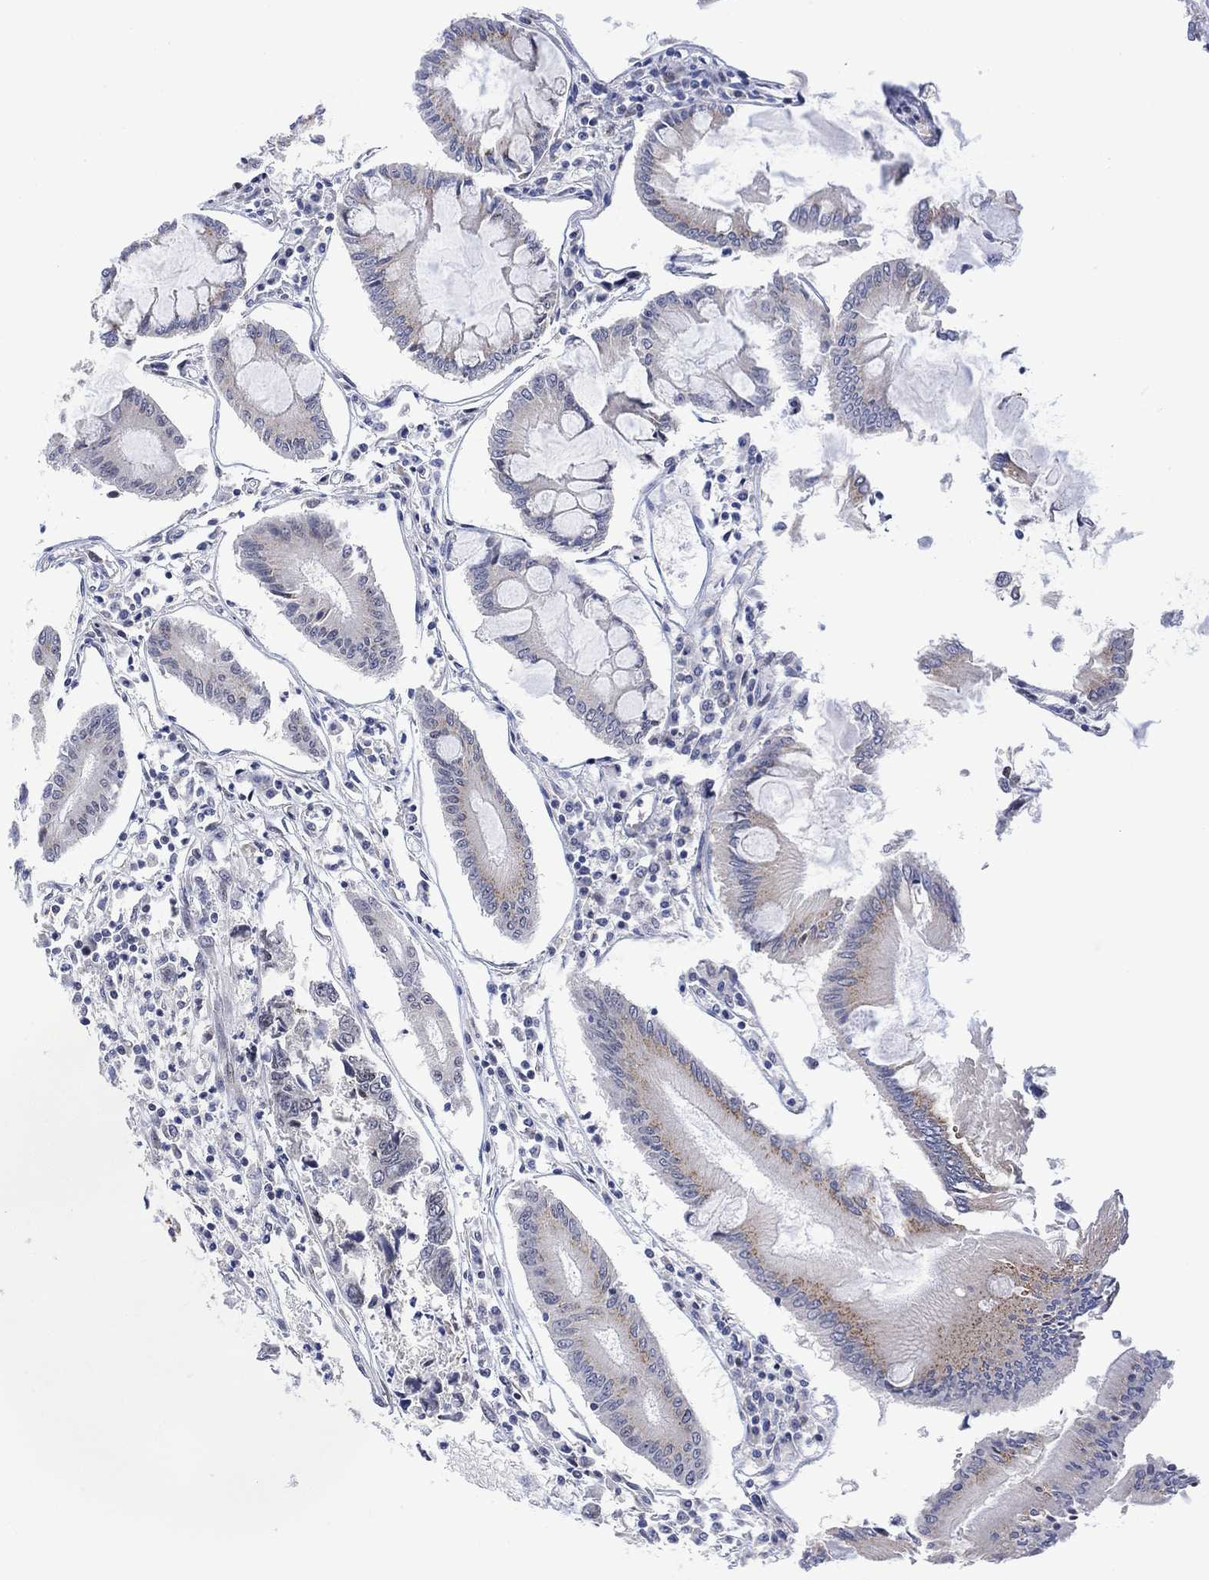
{"staining": {"intensity": "negative", "quantity": "none", "location": "none"}, "tissue": "colorectal cancer", "cell_type": "Tumor cells", "image_type": "cancer", "snomed": [{"axis": "morphology", "description": "Adenocarcinoma, NOS"}, {"axis": "topography", "description": "Colon"}], "caption": "Immunohistochemistry (IHC) of human adenocarcinoma (colorectal) displays no positivity in tumor cells. (DAB immunohistochemistry with hematoxylin counter stain).", "gene": "SLC48A1", "patient": {"sex": "female", "age": 65}}